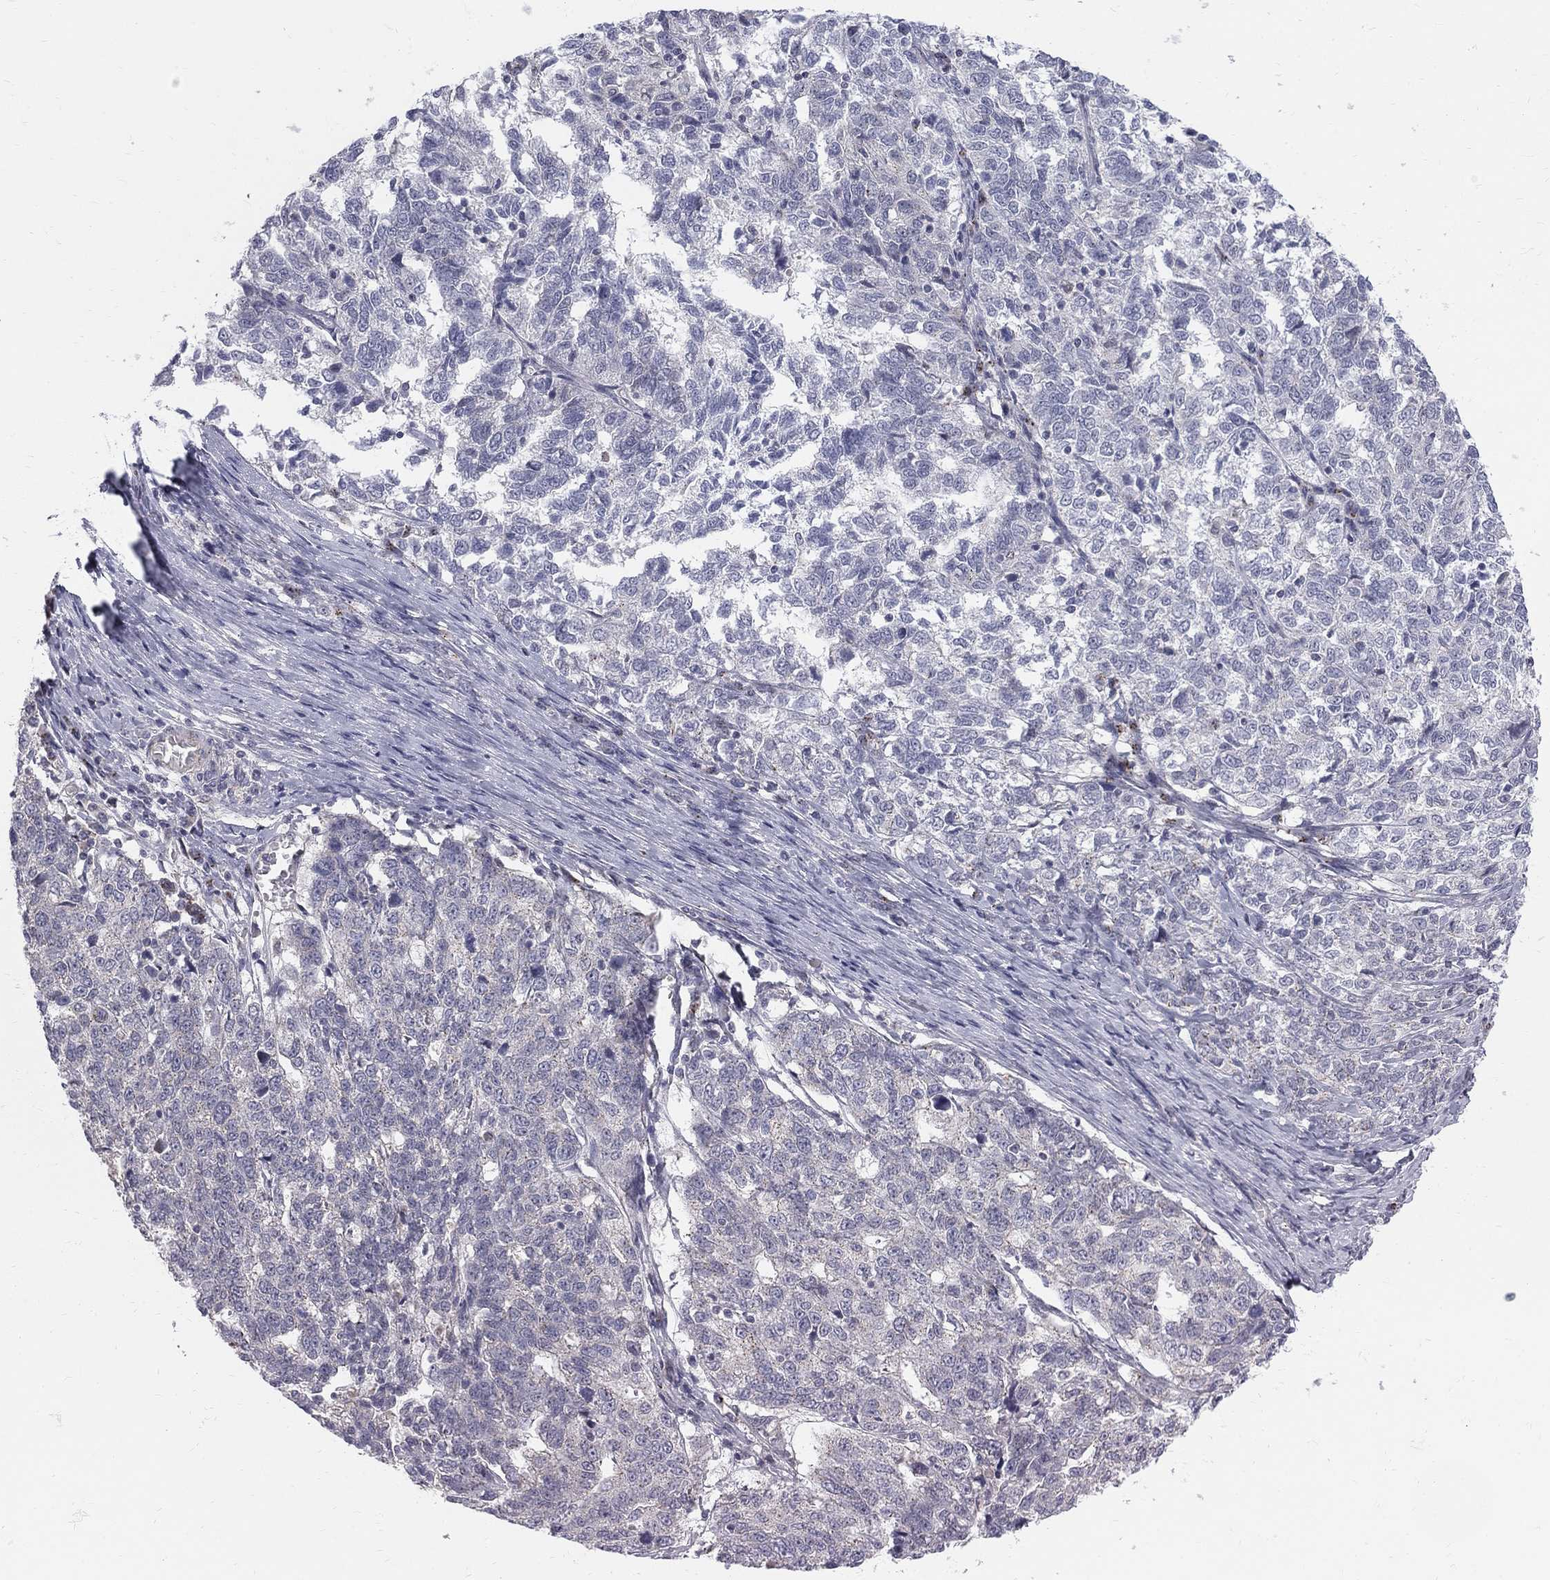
{"staining": {"intensity": "negative", "quantity": "none", "location": "none"}, "tissue": "ovarian cancer", "cell_type": "Tumor cells", "image_type": "cancer", "snomed": [{"axis": "morphology", "description": "Cystadenocarcinoma, serous, NOS"}, {"axis": "topography", "description": "Ovary"}], "caption": "High magnification brightfield microscopy of ovarian cancer stained with DAB (3,3'-diaminobenzidine) (brown) and counterstained with hematoxylin (blue): tumor cells show no significant staining.", "gene": "PANK3", "patient": {"sex": "female", "age": 71}}